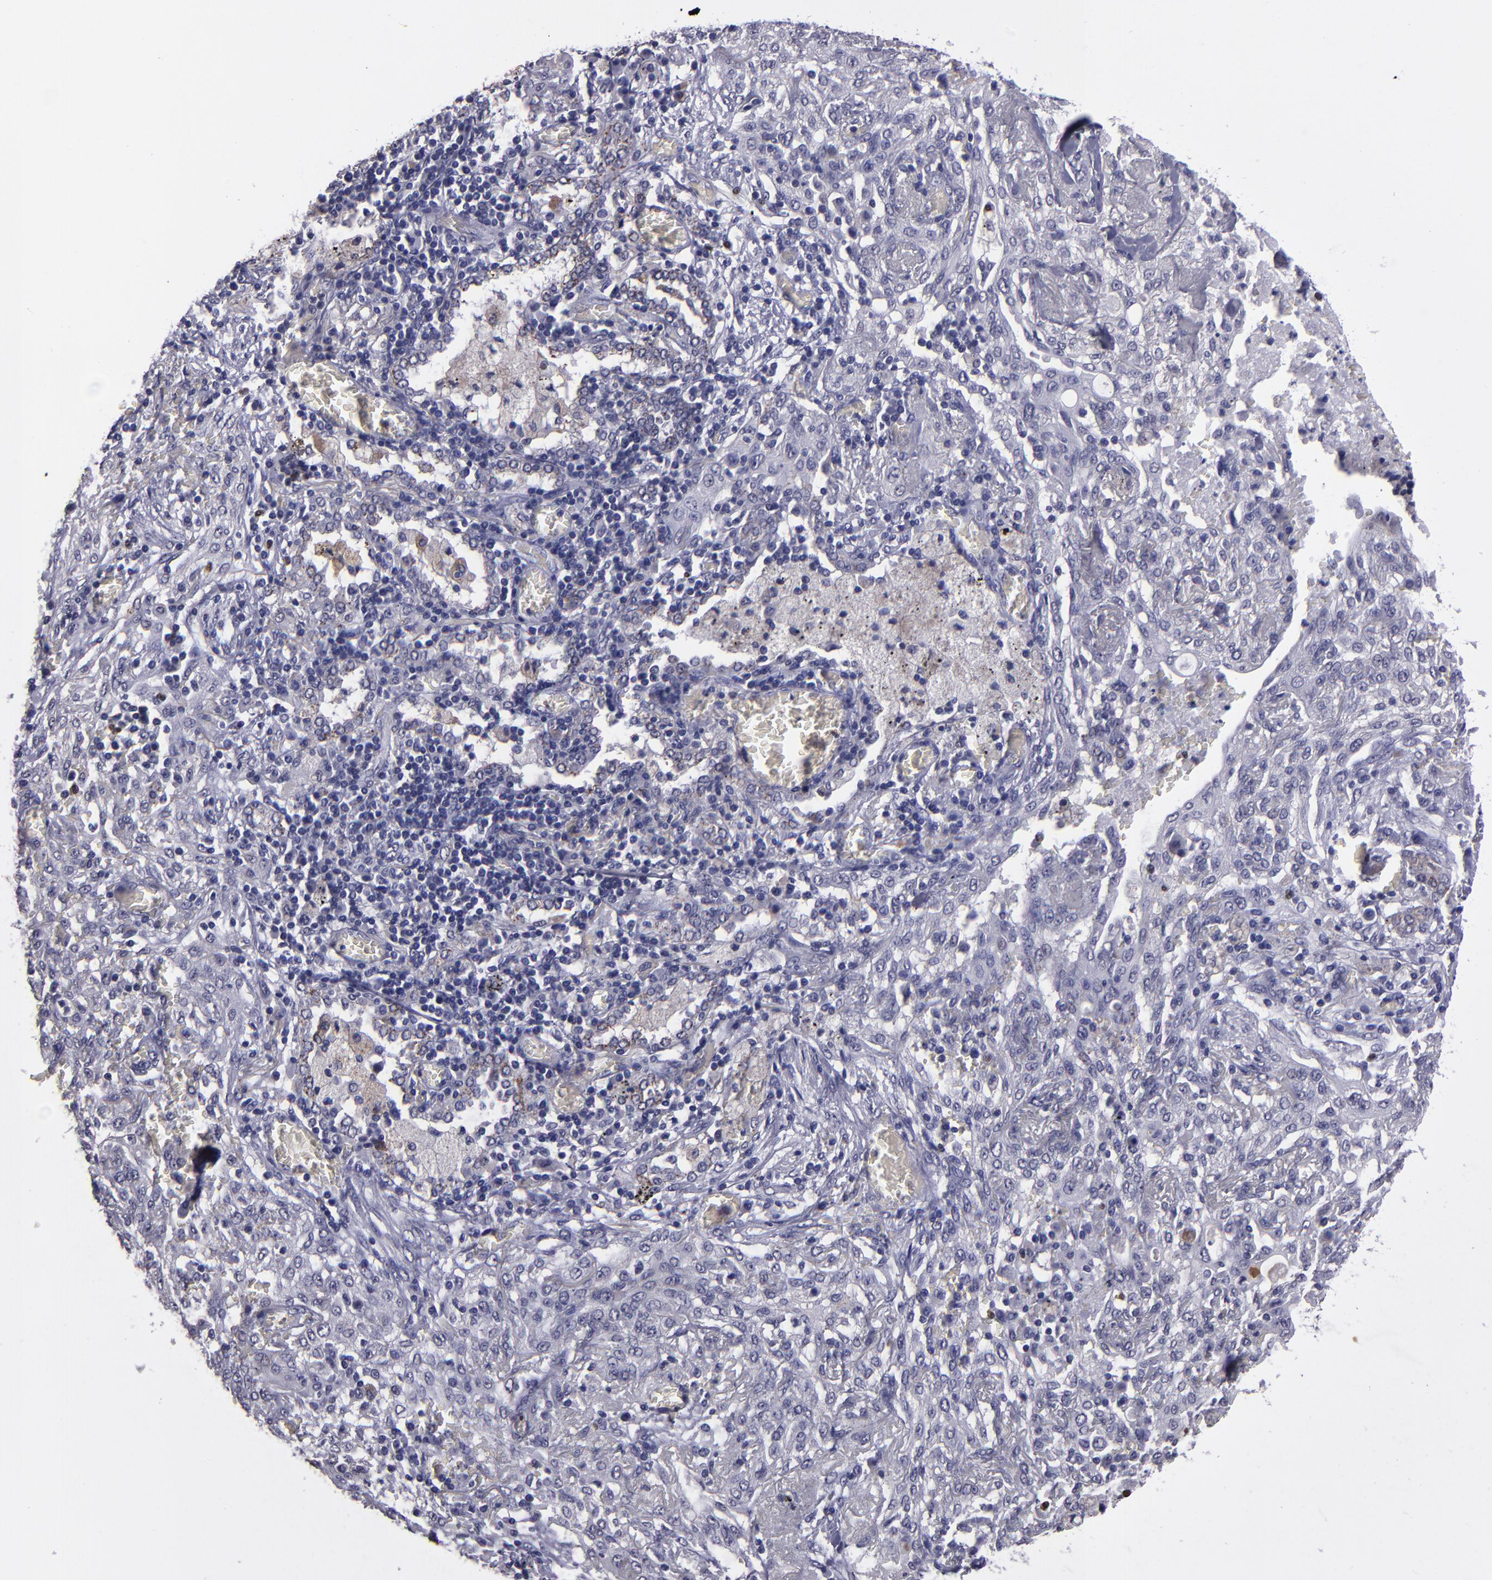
{"staining": {"intensity": "weak", "quantity": "<25%", "location": "cytoplasmic/membranous"}, "tissue": "lung cancer", "cell_type": "Tumor cells", "image_type": "cancer", "snomed": [{"axis": "morphology", "description": "Squamous cell carcinoma, NOS"}, {"axis": "topography", "description": "Lung"}], "caption": "The micrograph displays no staining of tumor cells in lung cancer.", "gene": "CEBPE", "patient": {"sex": "female", "age": 47}}